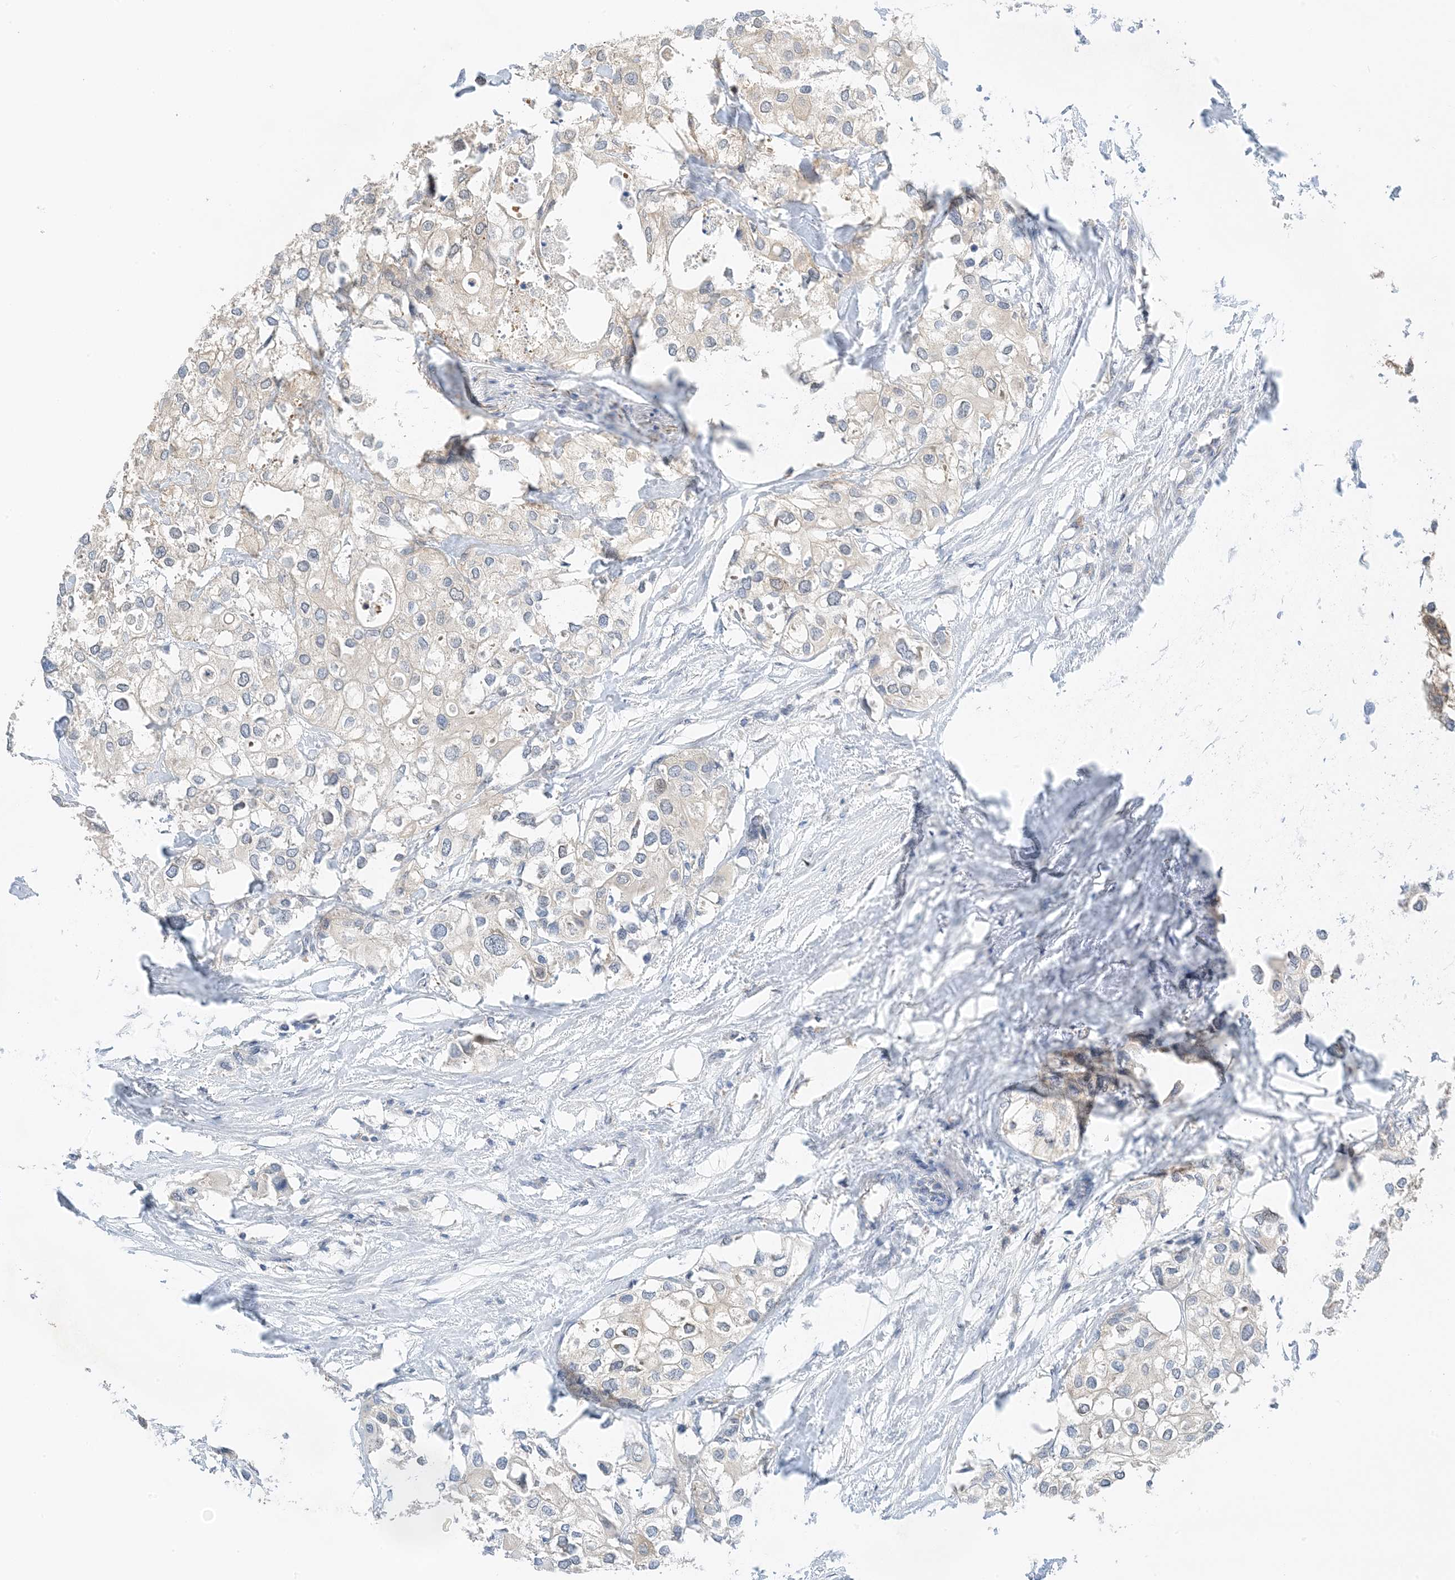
{"staining": {"intensity": "negative", "quantity": "none", "location": "none"}, "tissue": "urothelial cancer", "cell_type": "Tumor cells", "image_type": "cancer", "snomed": [{"axis": "morphology", "description": "Urothelial carcinoma, High grade"}, {"axis": "topography", "description": "Urinary bladder"}], "caption": "The photomicrograph demonstrates no staining of tumor cells in high-grade urothelial carcinoma. (Stains: DAB (3,3'-diaminobenzidine) IHC with hematoxylin counter stain, Microscopy: brightfield microscopy at high magnification).", "gene": "KIFBP", "patient": {"sex": "male", "age": 64}}